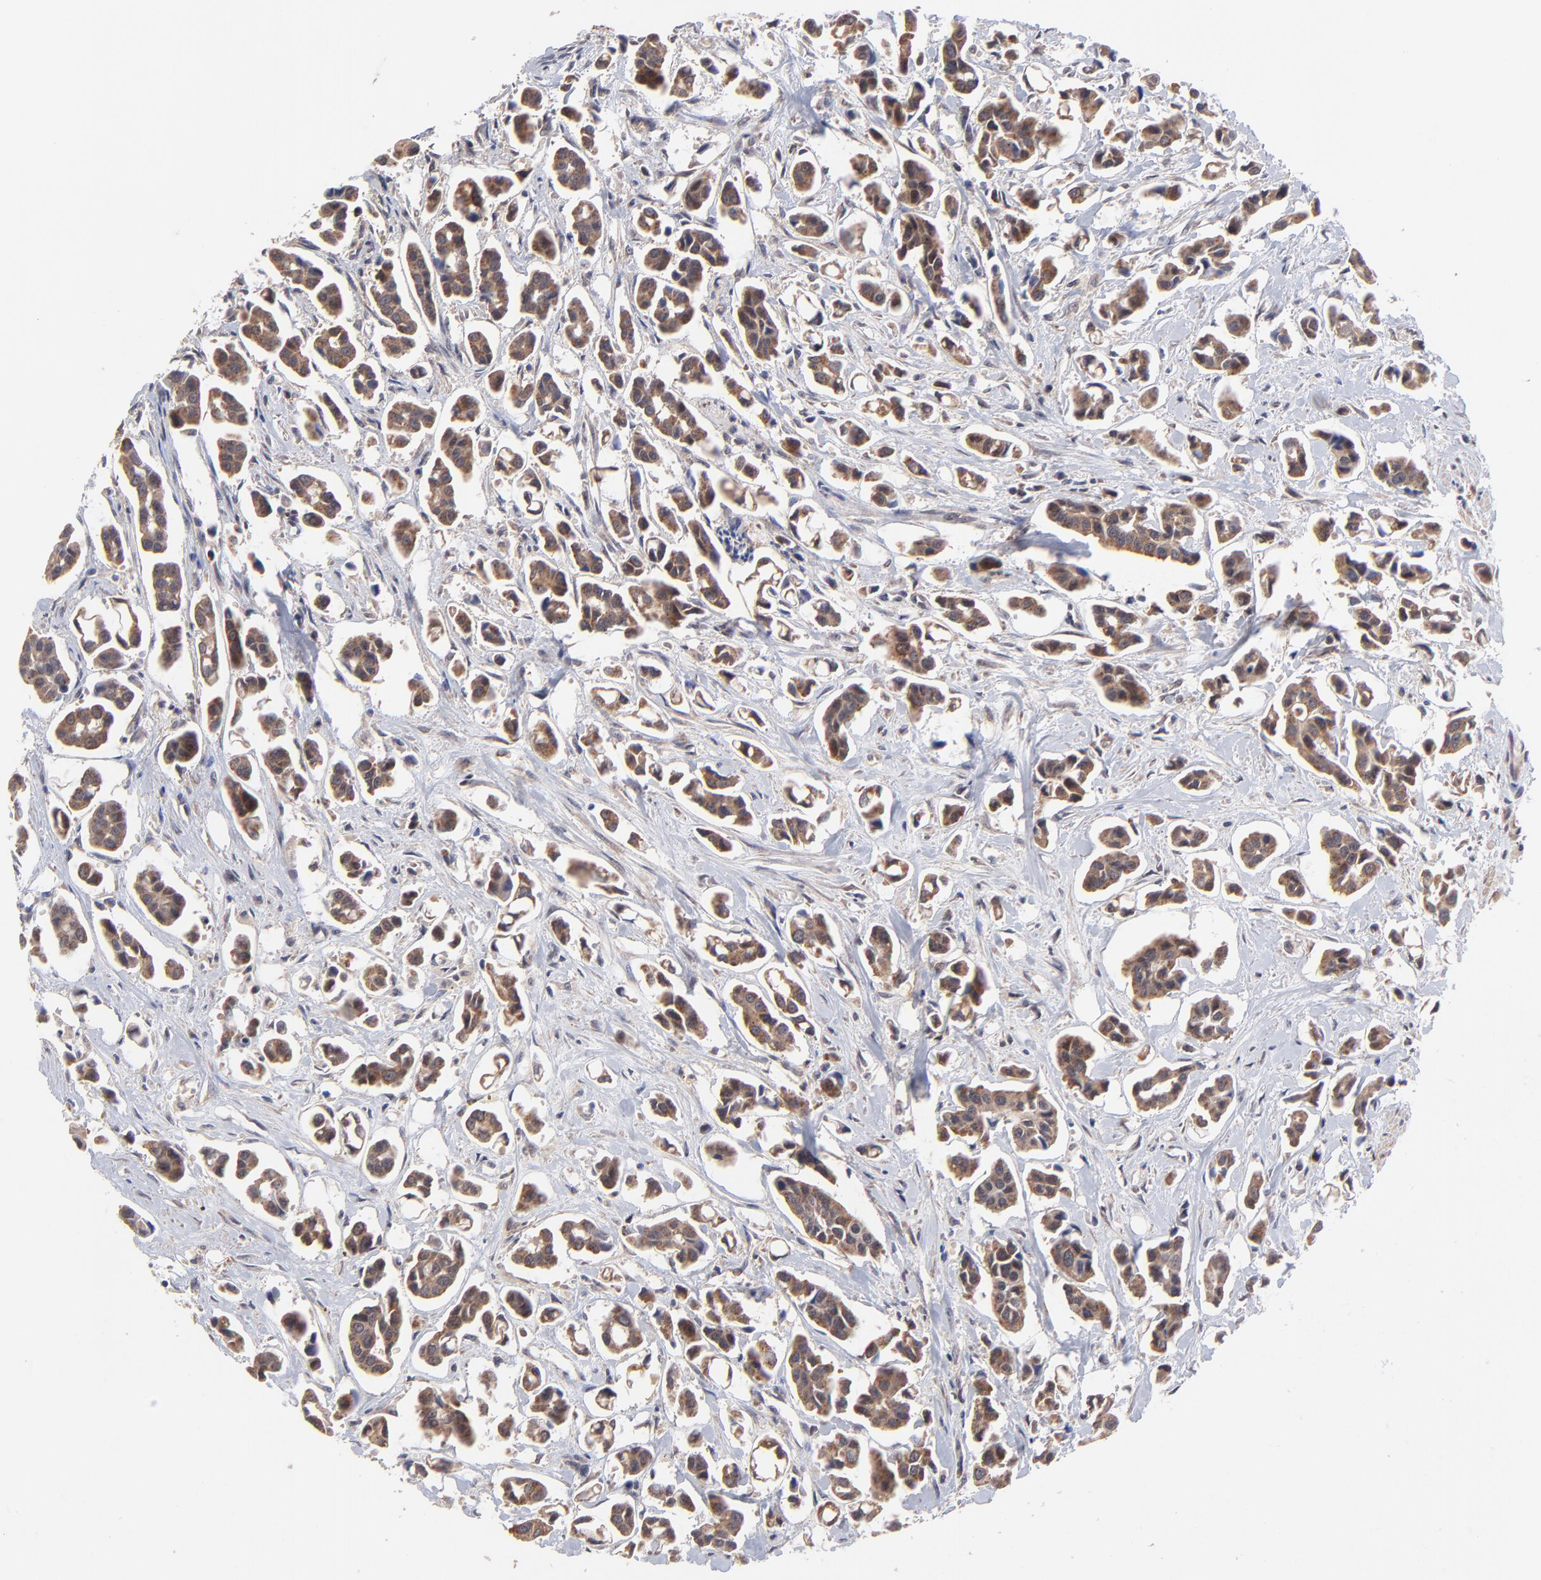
{"staining": {"intensity": "moderate", "quantity": ">75%", "location": "cytoplasmic/membranous"}, "tissue": "urothelial cancer", "cell_type": "Tumor cells", "image_type": "cancer", "snomed": [{"axis": "morphology", "description": "Urothelial carcinoma, High grade"}, {"axis": "topography", "description": "Urinary bladder"}], "caption": "DAB (3,3'-diaminobenzidine) immunohistochemical staining of high-grade urothelial carcinoma demonstrates moderate cytoplasmic/membranous protein positivity in about >75% of tumor cells. (Stains: DAB (3,3'-diaminobenzidine) in brown, nuclei in blue, Microscopy: brightfield microscopy at high magnification).", "gene": "BAIAP2L2", "patient": {"sex": "male", "age": 66}}